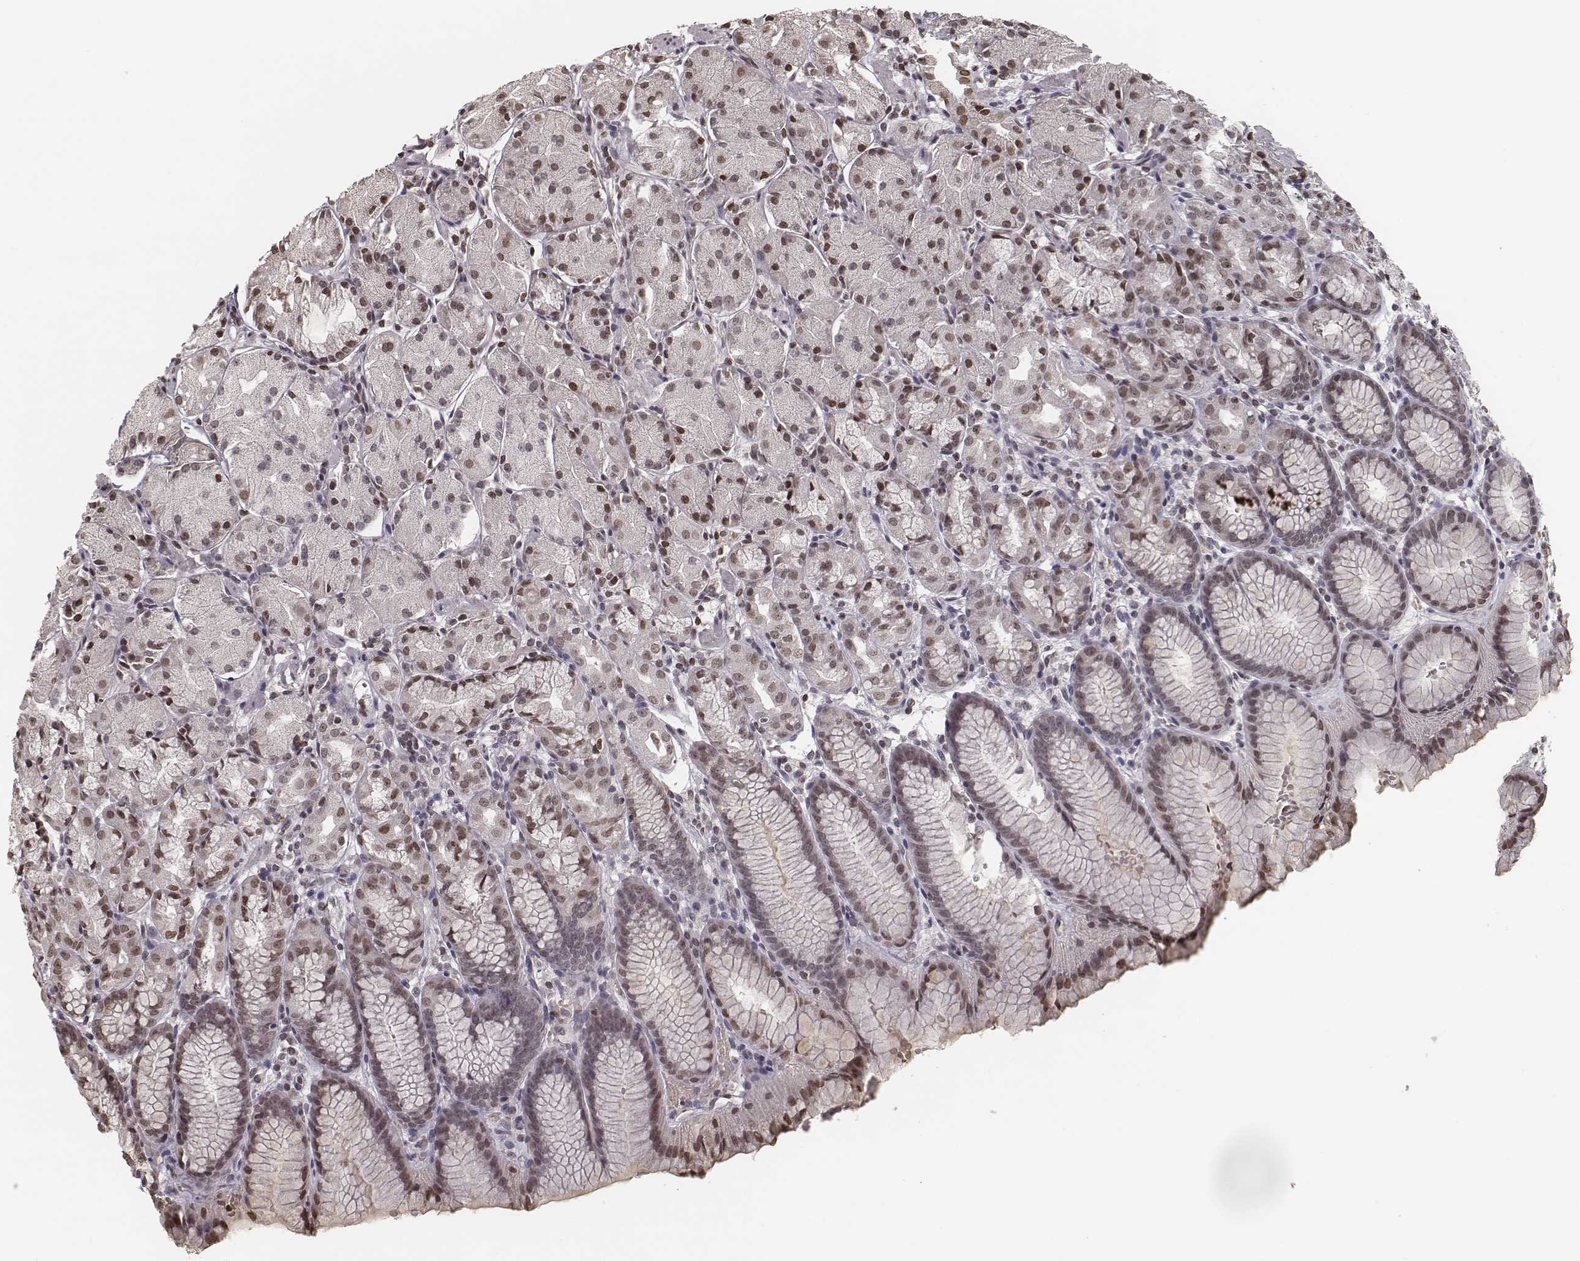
{"staining": {"intensity": "moderate", "quantity": ">75%", "location": "nuclear"}, "tissue": "stomach", "cell_type": "Glandular cells", "image_type": "normal", "snomed": [{"axis": "morphology", "description": "Normal tissue, NOS"}, {"axis": "topography", "description": "Stomach, upper"}], "caption": "A medium amount of moderate nuclear expression is appreciated in approximately >75% of glandular cells in unremarkable stomach.", "gene": "HMGA2", "patient": {"sex": "male", "age": 47}}